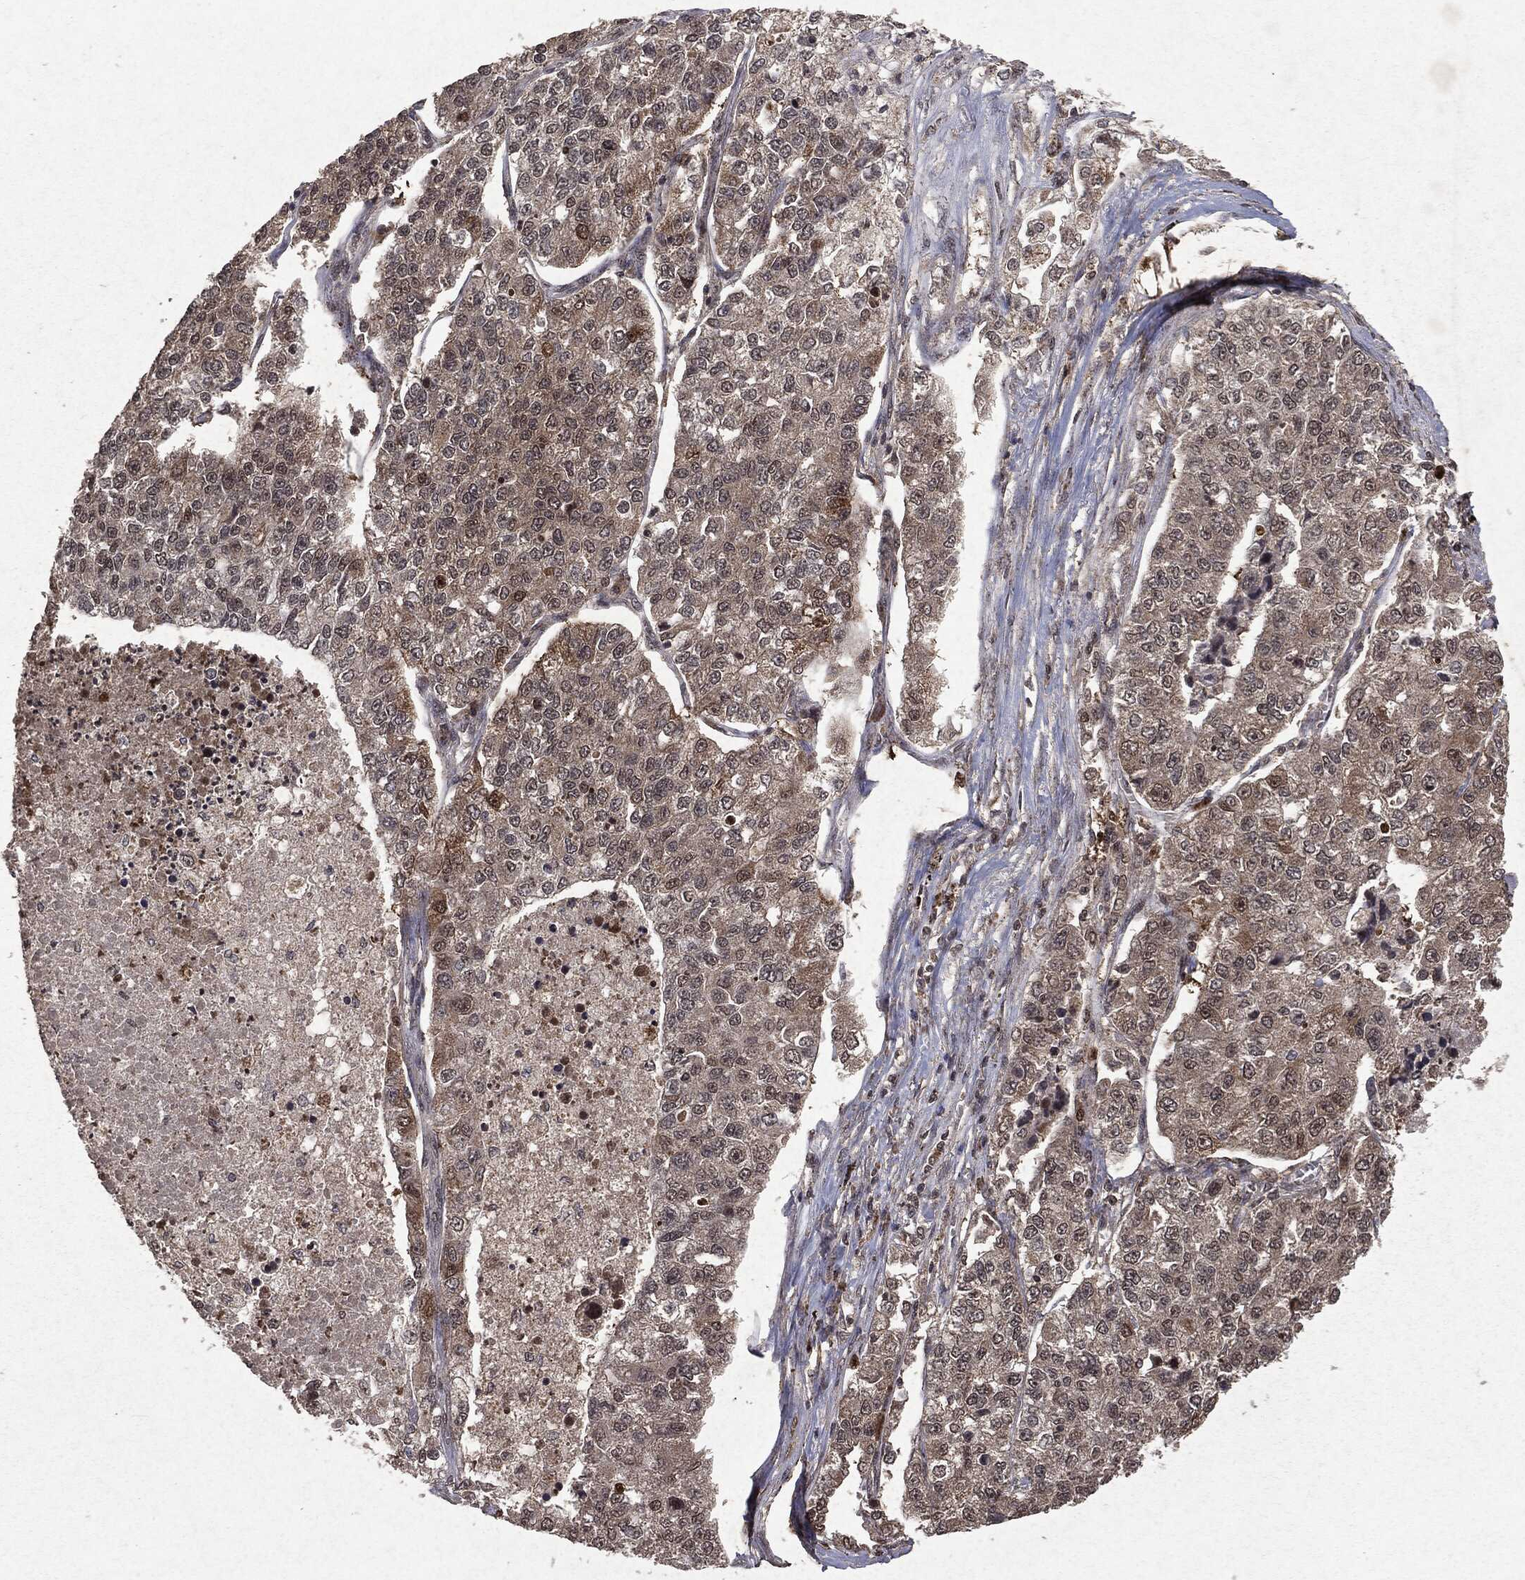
{"staining": {"intensity": "negative", "quantity": "none", "location": "none"}, "tissue": "lung cancer", "cell_type": "Tumor cells", "image_type": "cancer", "snomed": [{"axis": "morphology", "description": "Adenocarcinoma, NOS"}, {"axis": "topography", "description": "Lung"}], "caption": "Tumor cells are negative for protein expression in human lung adenocarcinoma. Brightfield microscopy of immunohistochemistry (IHC) stained with DAB (3,3'-diaminobenzidine) (brown) and hematoxylin (blue), captured at high magnification.", "gene": "PEBP1", "patient": {"sex": "male", "age": 49}}